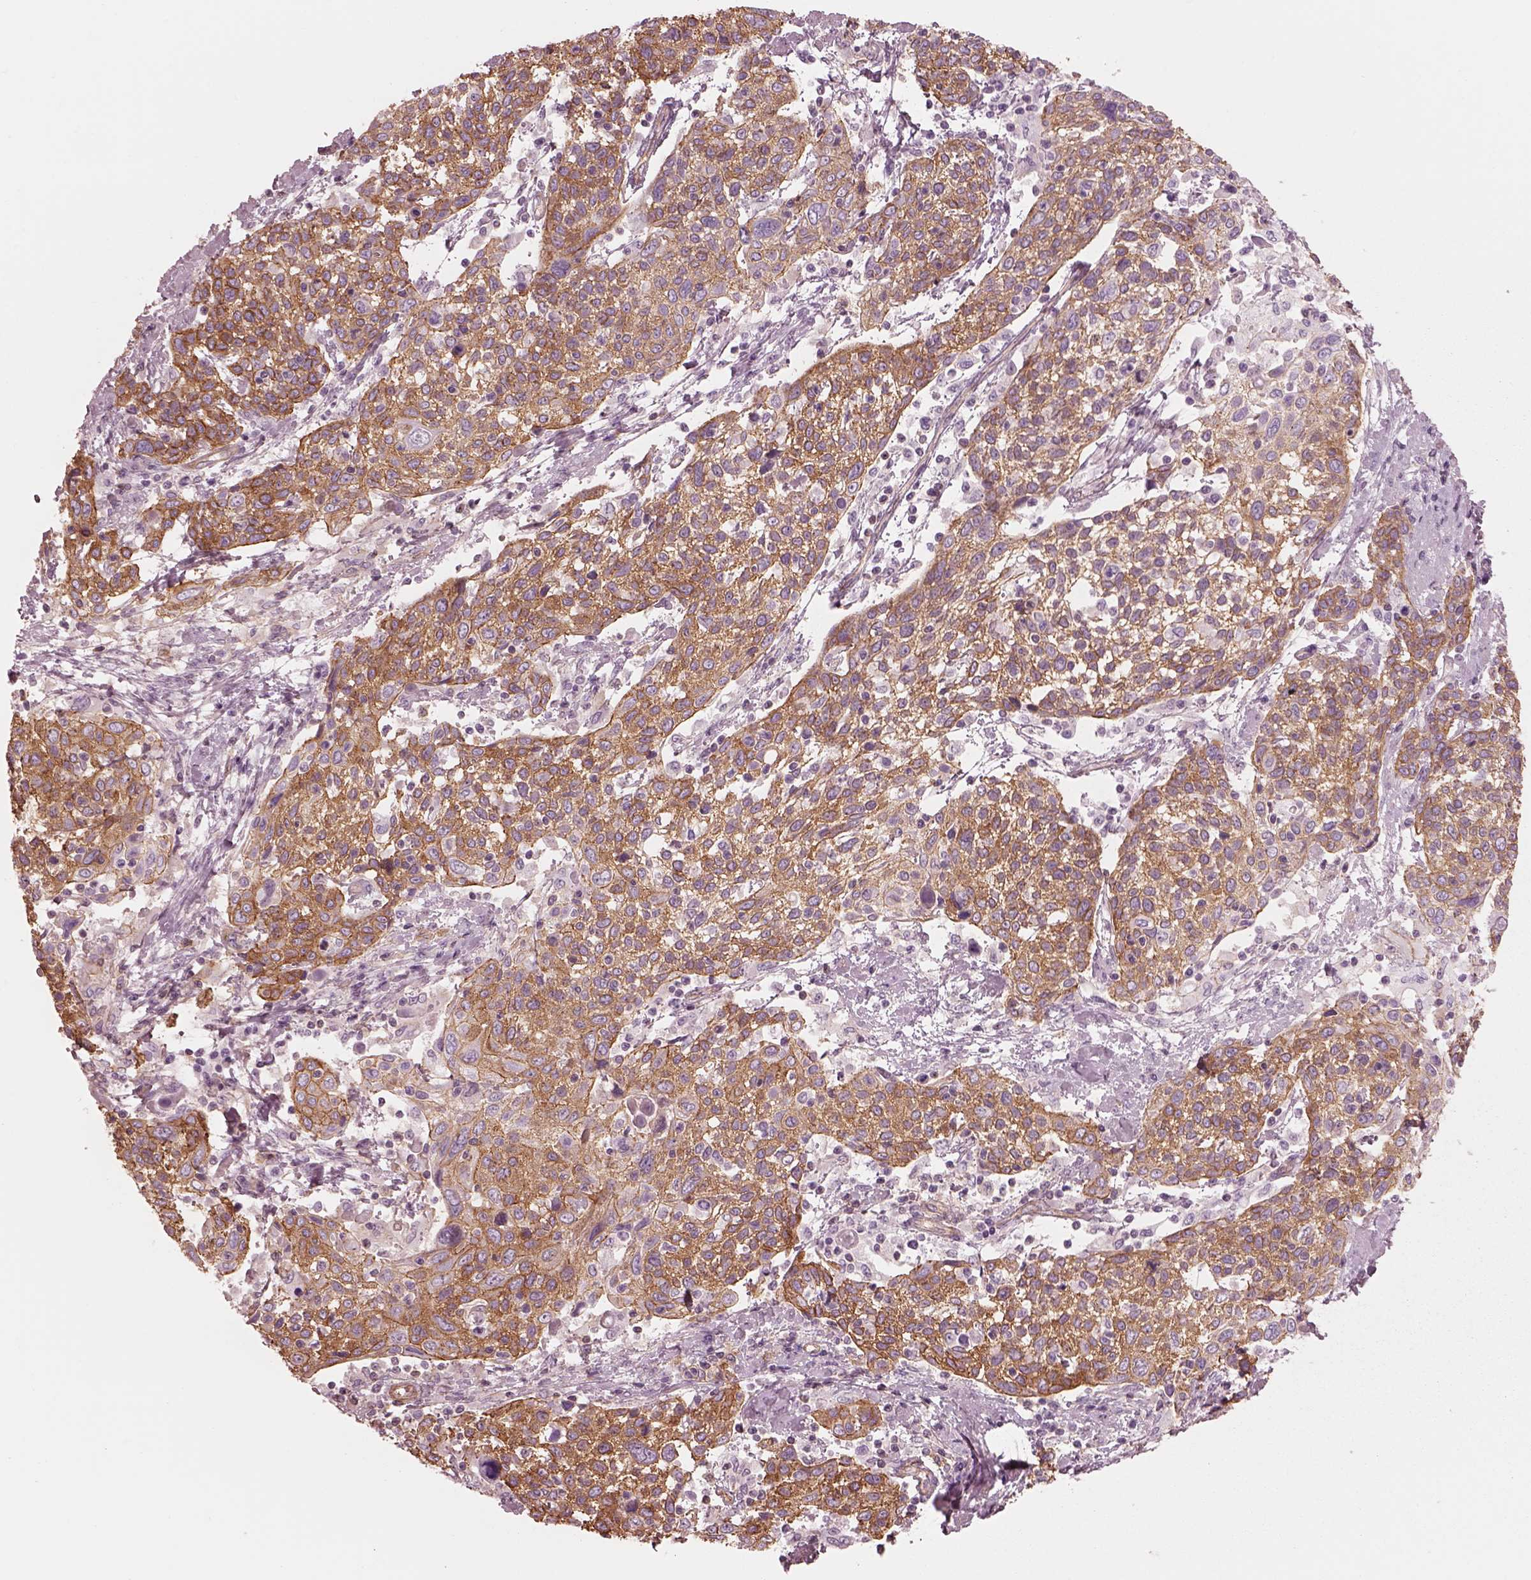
{"staining": {"intensity": "moderate", "quantity": ">75%", "location": "cytoplasmic/membranous"}, "tissue": "cervical cancer", "cell_type": "Tumor cells", "image_type": "cancer", "snomed": [{"axis": "morphology", "description": "Squamous cell carcinoma, NOS"}, {"axis": "topography", "description": "Cervix"}], "caption": "Immunohistochemistry photomicrograph of cervical squamous cell carcinoma stained for a protein (brown), which exhibits medium levels of moderate cytoplasmic/membranous positivity in approximately >75% of tumor cells.", "gene": "ELAPOR1", "patient": {"sex": "female", "age": 61}}